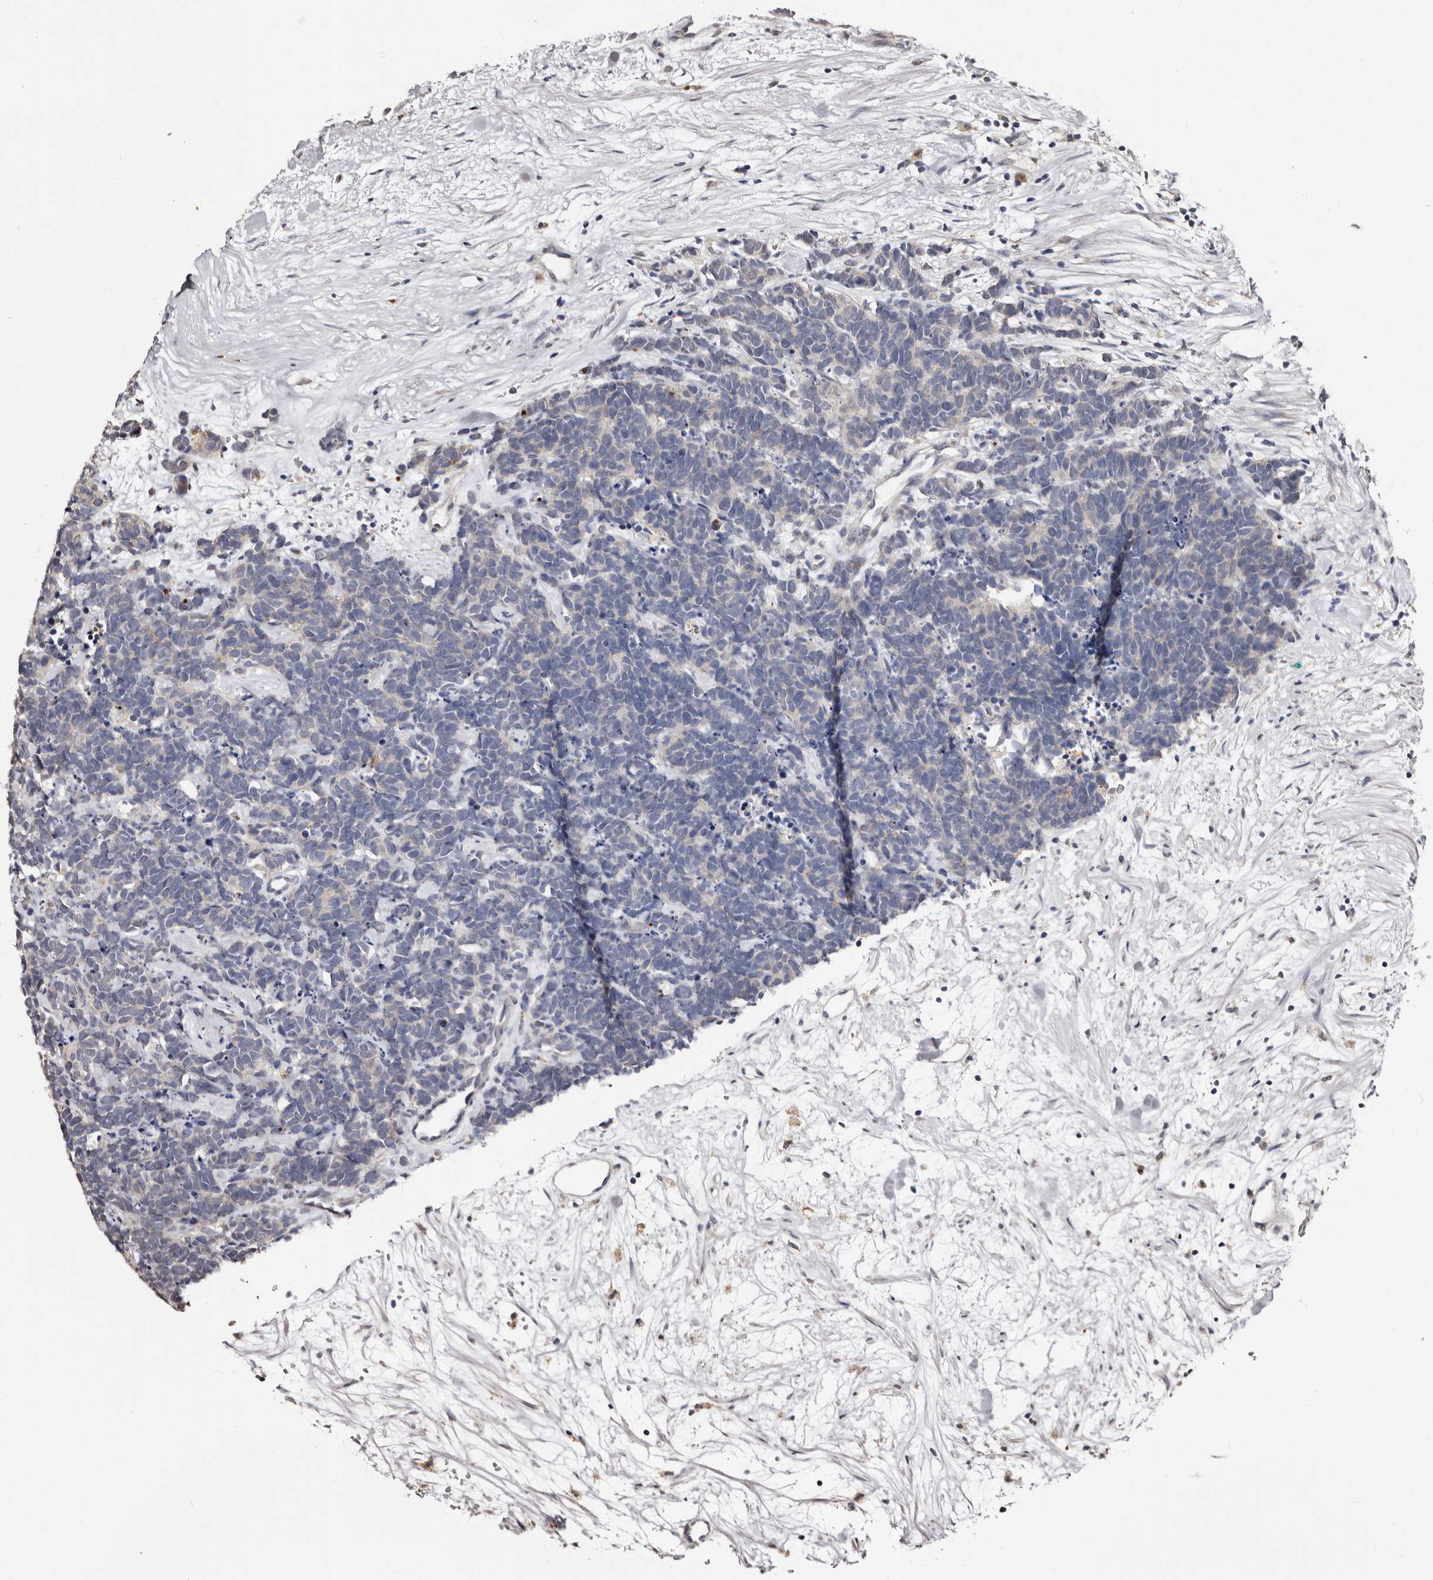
{"staining": {"intensity": "negative", "quantity": "none", "location": "none"}, "tissue": "carcinoid", "cell_type": "Tumor cells", "image_type": "cancer", "snomed": [{"axis": "morphology", "description": "Carcinoma, NOS"}, {"axis": "morphology", "description": "Carcinoid, malignant, NOS"}, {"axis": "topography", "description": "Urinary bladder"}], "caption": "A micrograph of human carcinoid is negative for staining in tumor cells. (DAB immunohistochemistry with hematoxylin counter stain).", "gene": "PTAFR", "patient": {"sex": "male", "age": 57}}